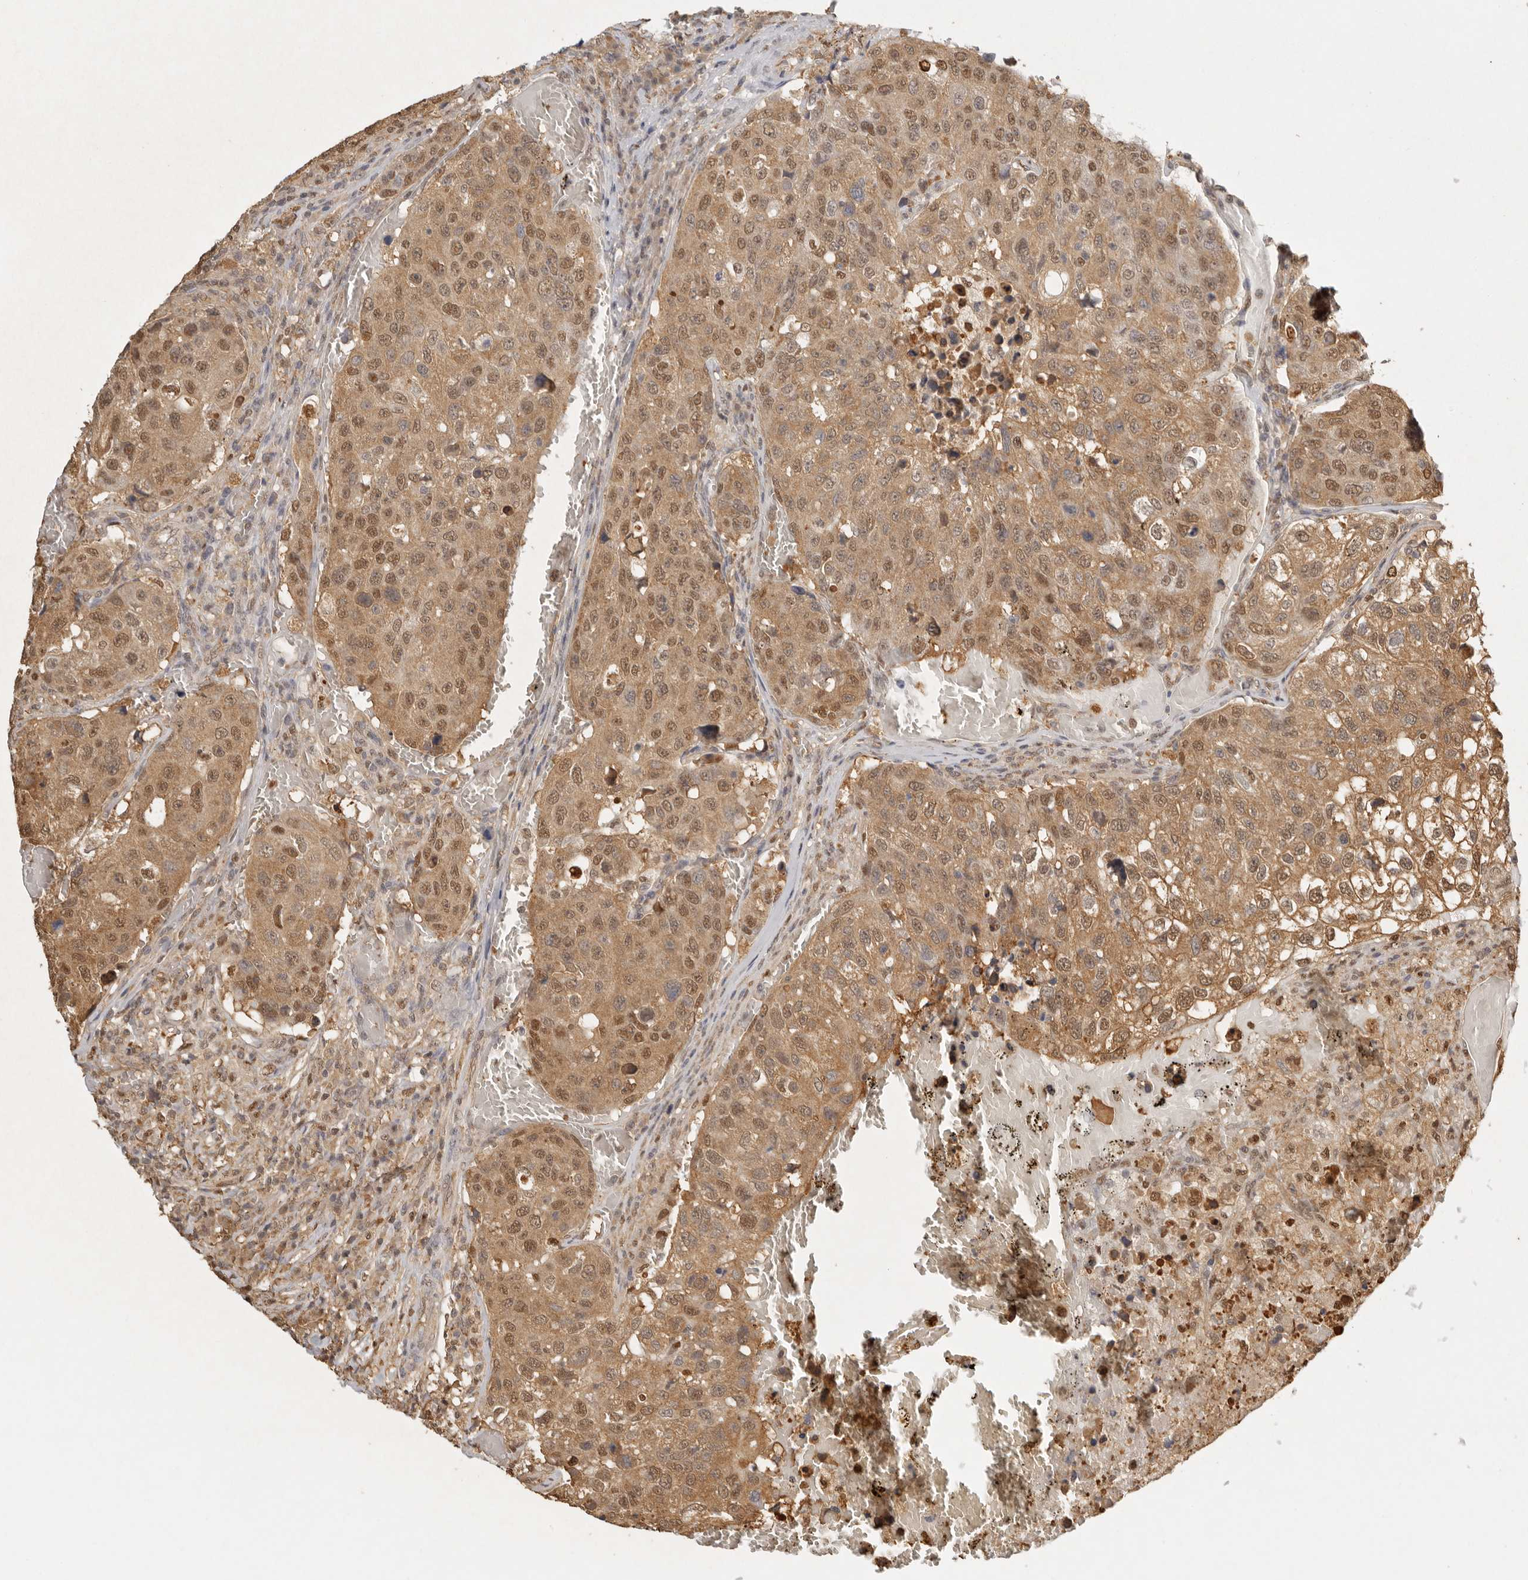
{"staining": {"intensity": "moderate", "quantity": ">75%", "location": "cytoplasmic/membranous,nuclear"}, "tissue": "urothelial cancer", "cell_type": "Tumor cells", "image_type": "cancer", "snomed": [{"axis": "morphology", "description": "Urothelial carcinoma, High grade"}, {"axis": "topography", "description": "Lymph node"}, {"axis": "topography", "description": "Urinary bladder"}], "caption": "An immunohistochemistry image of neoplastic tissue is shown. Protein staining in brown labels moderate cytoplasmic/membranous and nuclear positivity in urothelial cancer within tumor cells.", "gene": "PSMA5", "patient": {"sex": "male", "age": 51}}